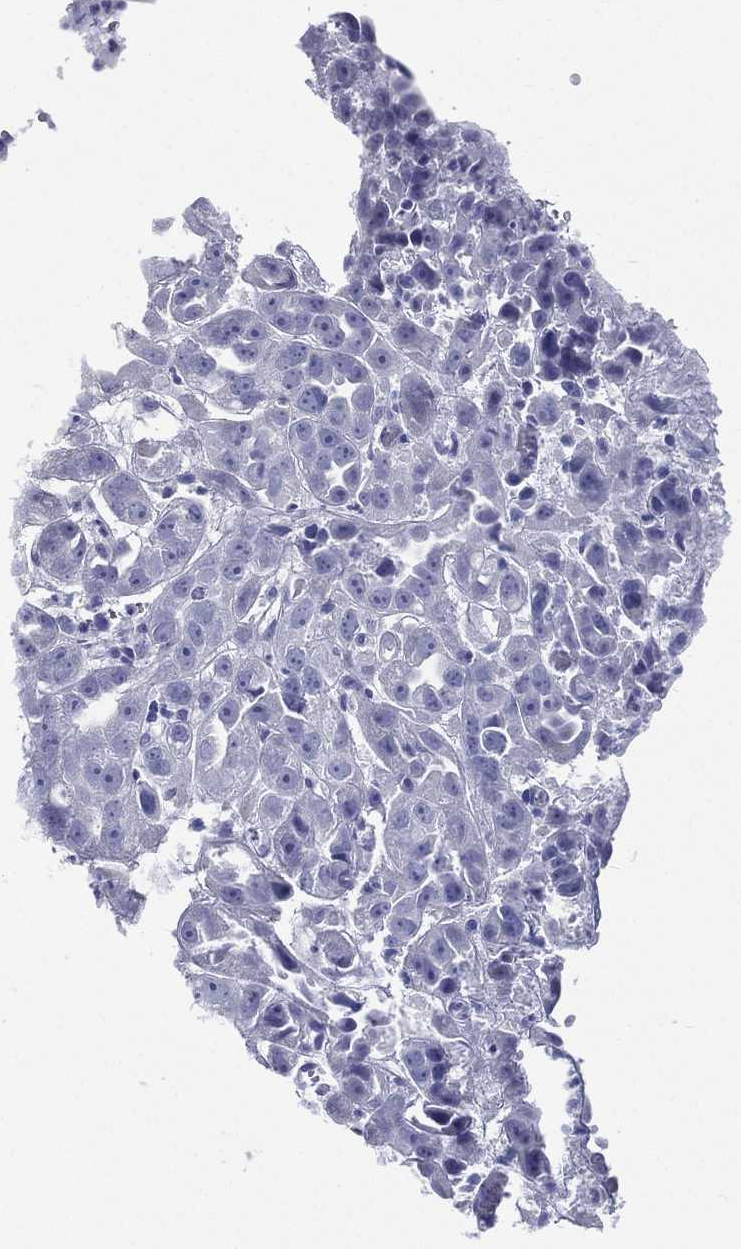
{"staining": {"intensity": "negative", "quantity": "none", "location": "none"}, "tissue": "urothelial cancer", "cell_type": "Tumor cells", "image_type": "cancer", "snomed": [{"axis": "morphology", "description": "Urothelial carcinoma, High grade"}, {"axis": "topography", "description": "Urinary bladder"}], "caption": "This image is of high-grade urothelial carcinoma stained with IHC to label a protein in brown with the nuclei are counter-stained blue. There is no expression in tumor cells. (Immunohistochemistry (ihc), brightfield microscopy, high magnification).", "gene": "RSPH4A", "patient": {"sex": "female", "age": 41}}